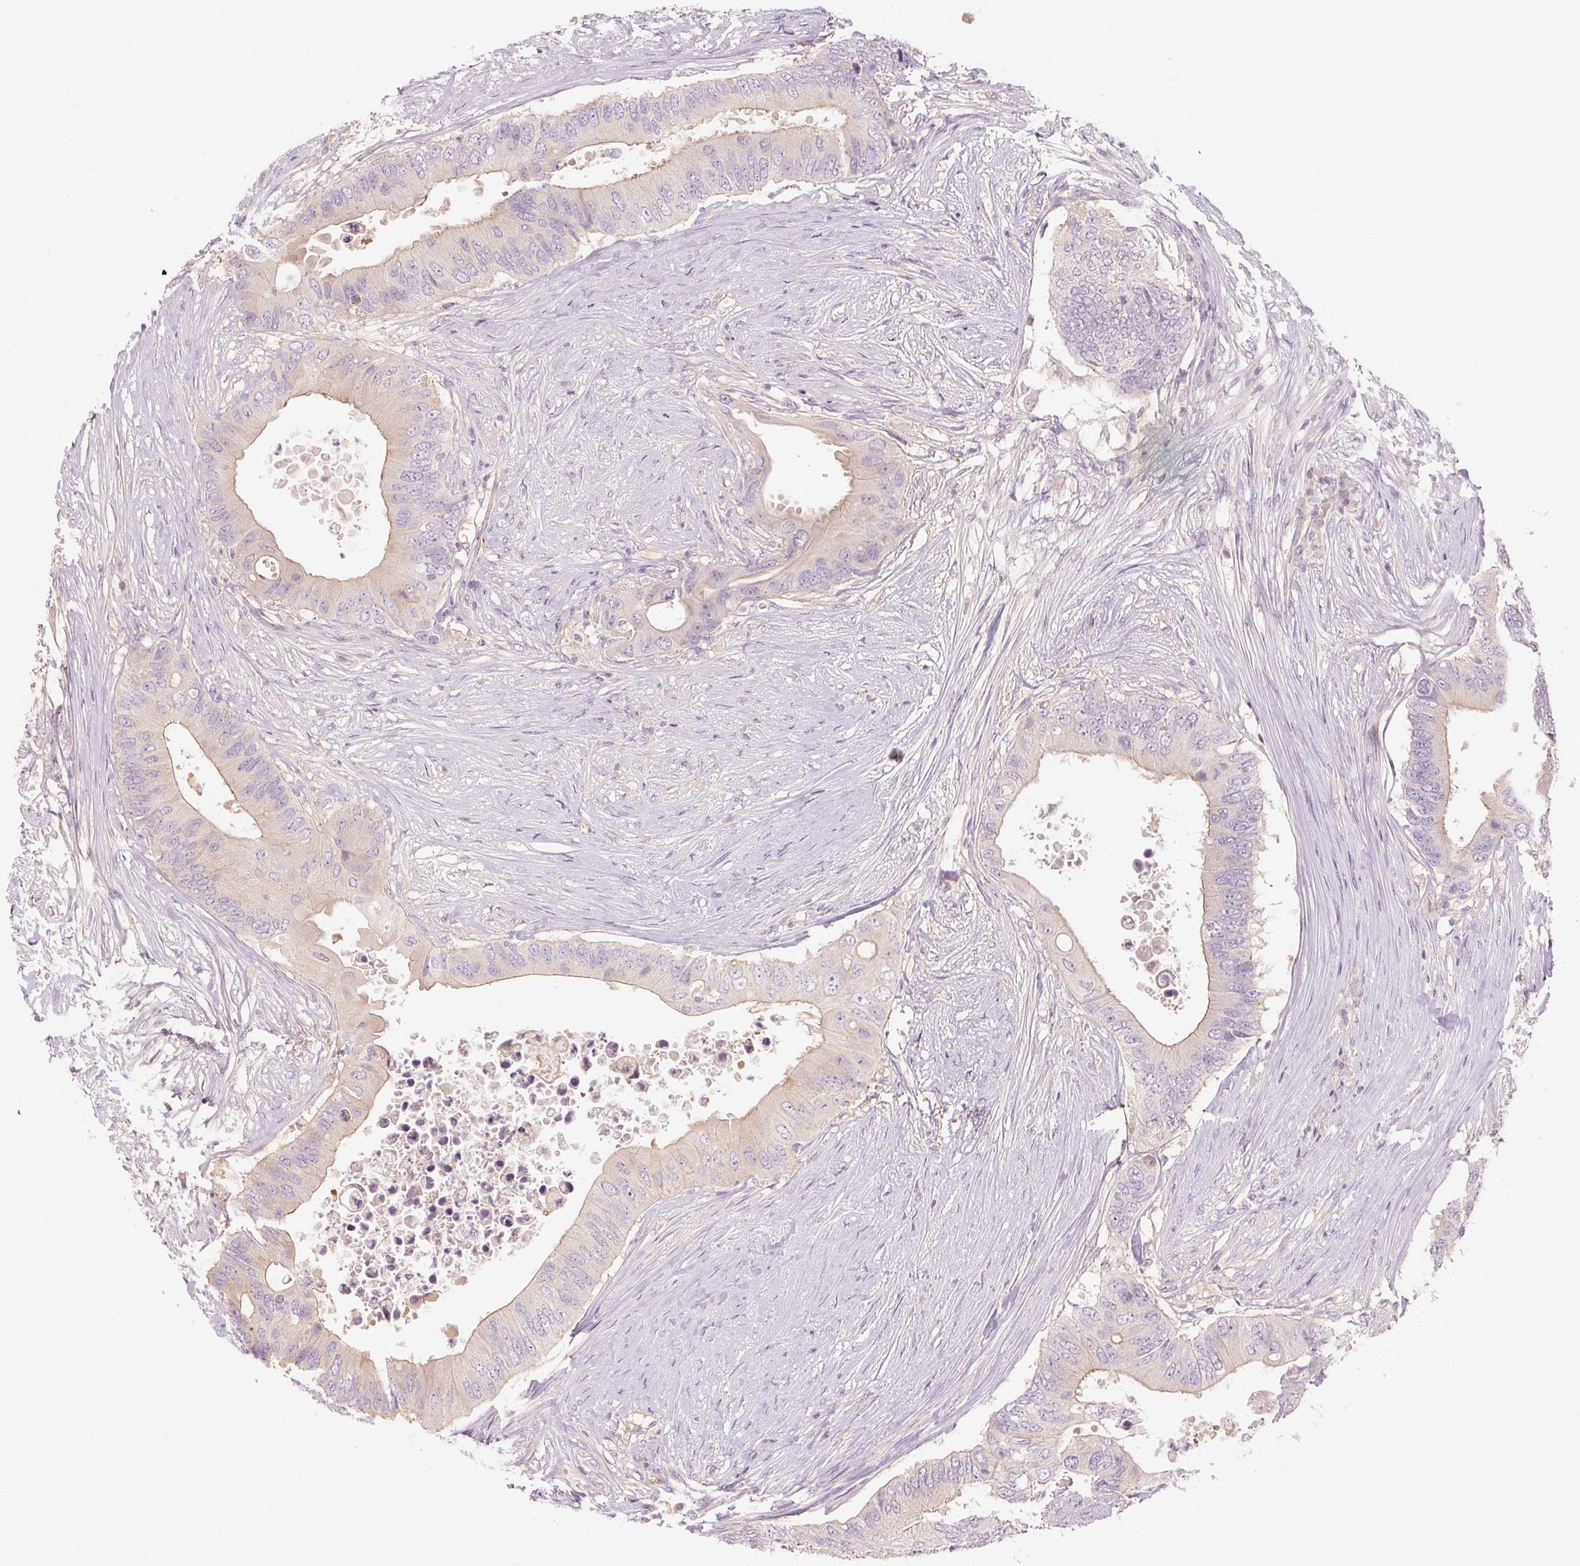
{"staining": {"intensity": "weak", "quantity": "25%-75%", "location": "cytoplasmic/membranous"}, "tissue": "colorectal cancer", "cell_type": "Tumor cells", "image_type": "cancer", "snomed": [{"axis": "morphology", "description": "Adenocarcinoma, NOS"}, {"axis": "topography", "description": "Colon"}], "caption": "Immunohistochemistry histopathology image of neoplastic tissue: human adenocarcinoma (colorectal) stained using immunohistochemistry demonstrates low levels of weak protein expression localized specifically in the cytoplasmic/membranous of tumor cells, appearing as a cytoplasmic/membranous brown color.", "gene": "RB1CC1", "patient": {"sex": "male", "age": 71}}